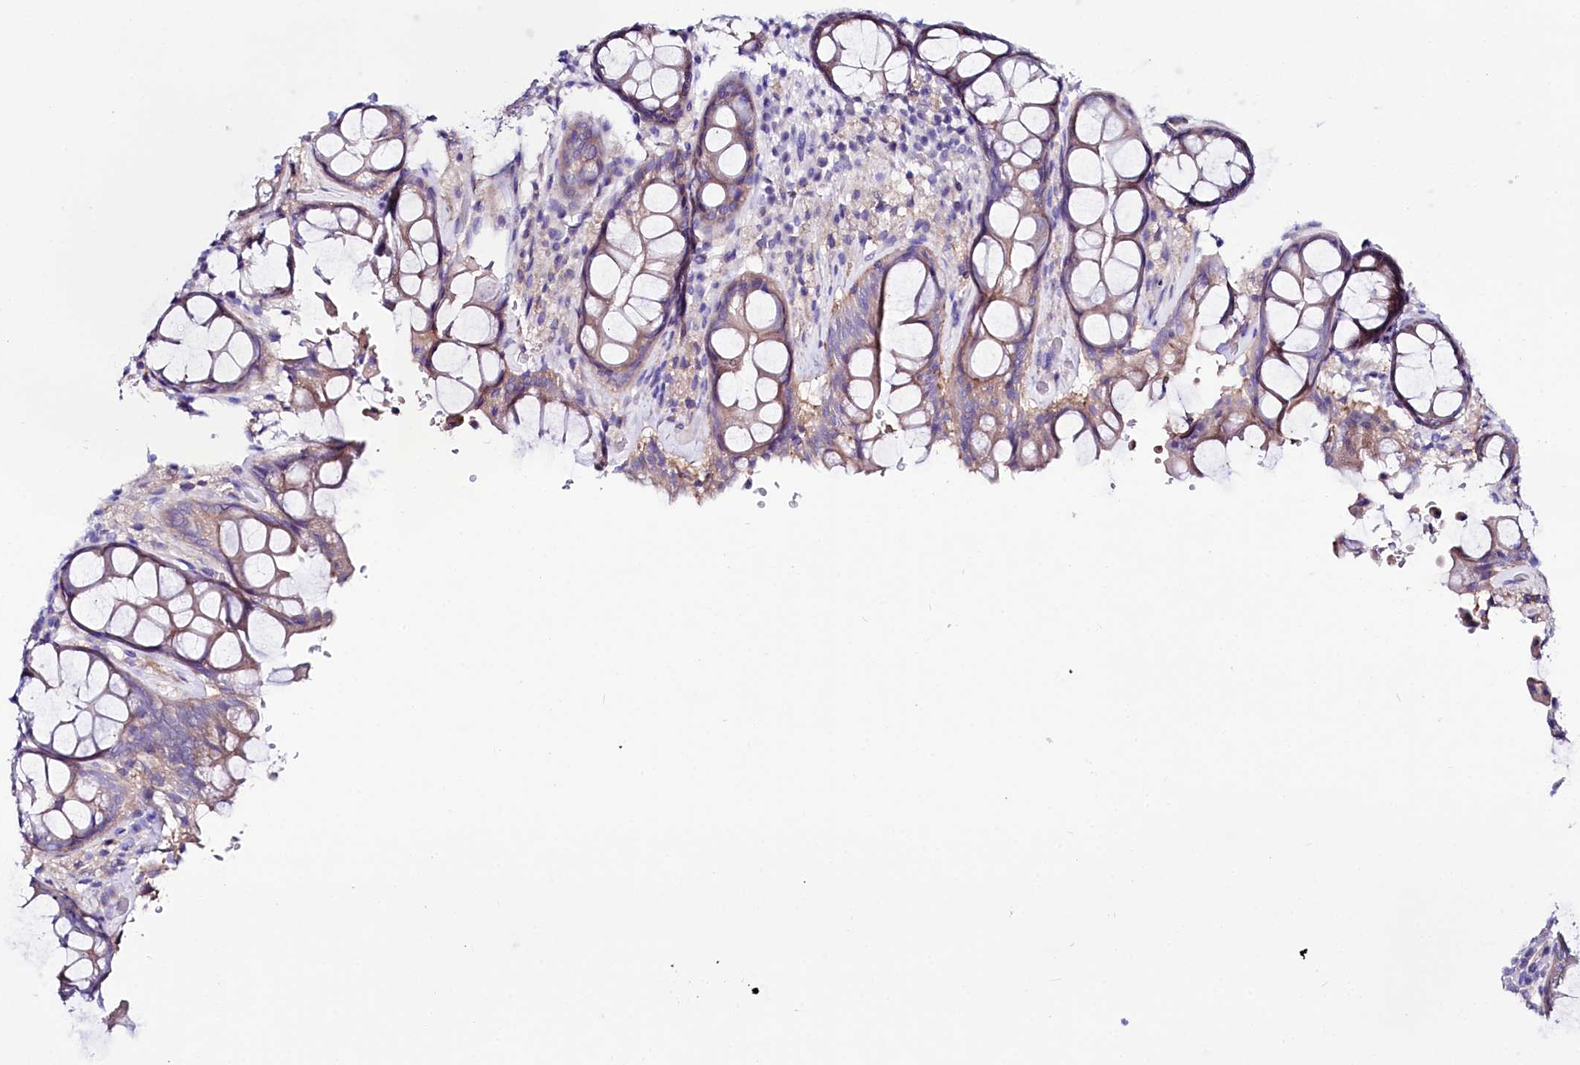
{"staining": {"intensity": "weak", "quantity": "25%-75%", "location": "cytoplasmic/membranous"}, "tissue": "rectum", "cell_type": "Glandular cells", "image_type": "normal", "snomed": [{"axis": "morphology", "description": "Normal tissue, NOS"}, {"axis": "topography", "description": "Rectum"}], "caption": "A brown stain labels weak cytoplasmic/membranous expression of a protein in glandular cells of unremarkable rectum. The staining was performed using DAB, with brown indicating positive protein expression. Nuclei are stained blue with hematoxylin.", "gene": "ABHD5", "patient": {"sex": "male", "age": 64}}